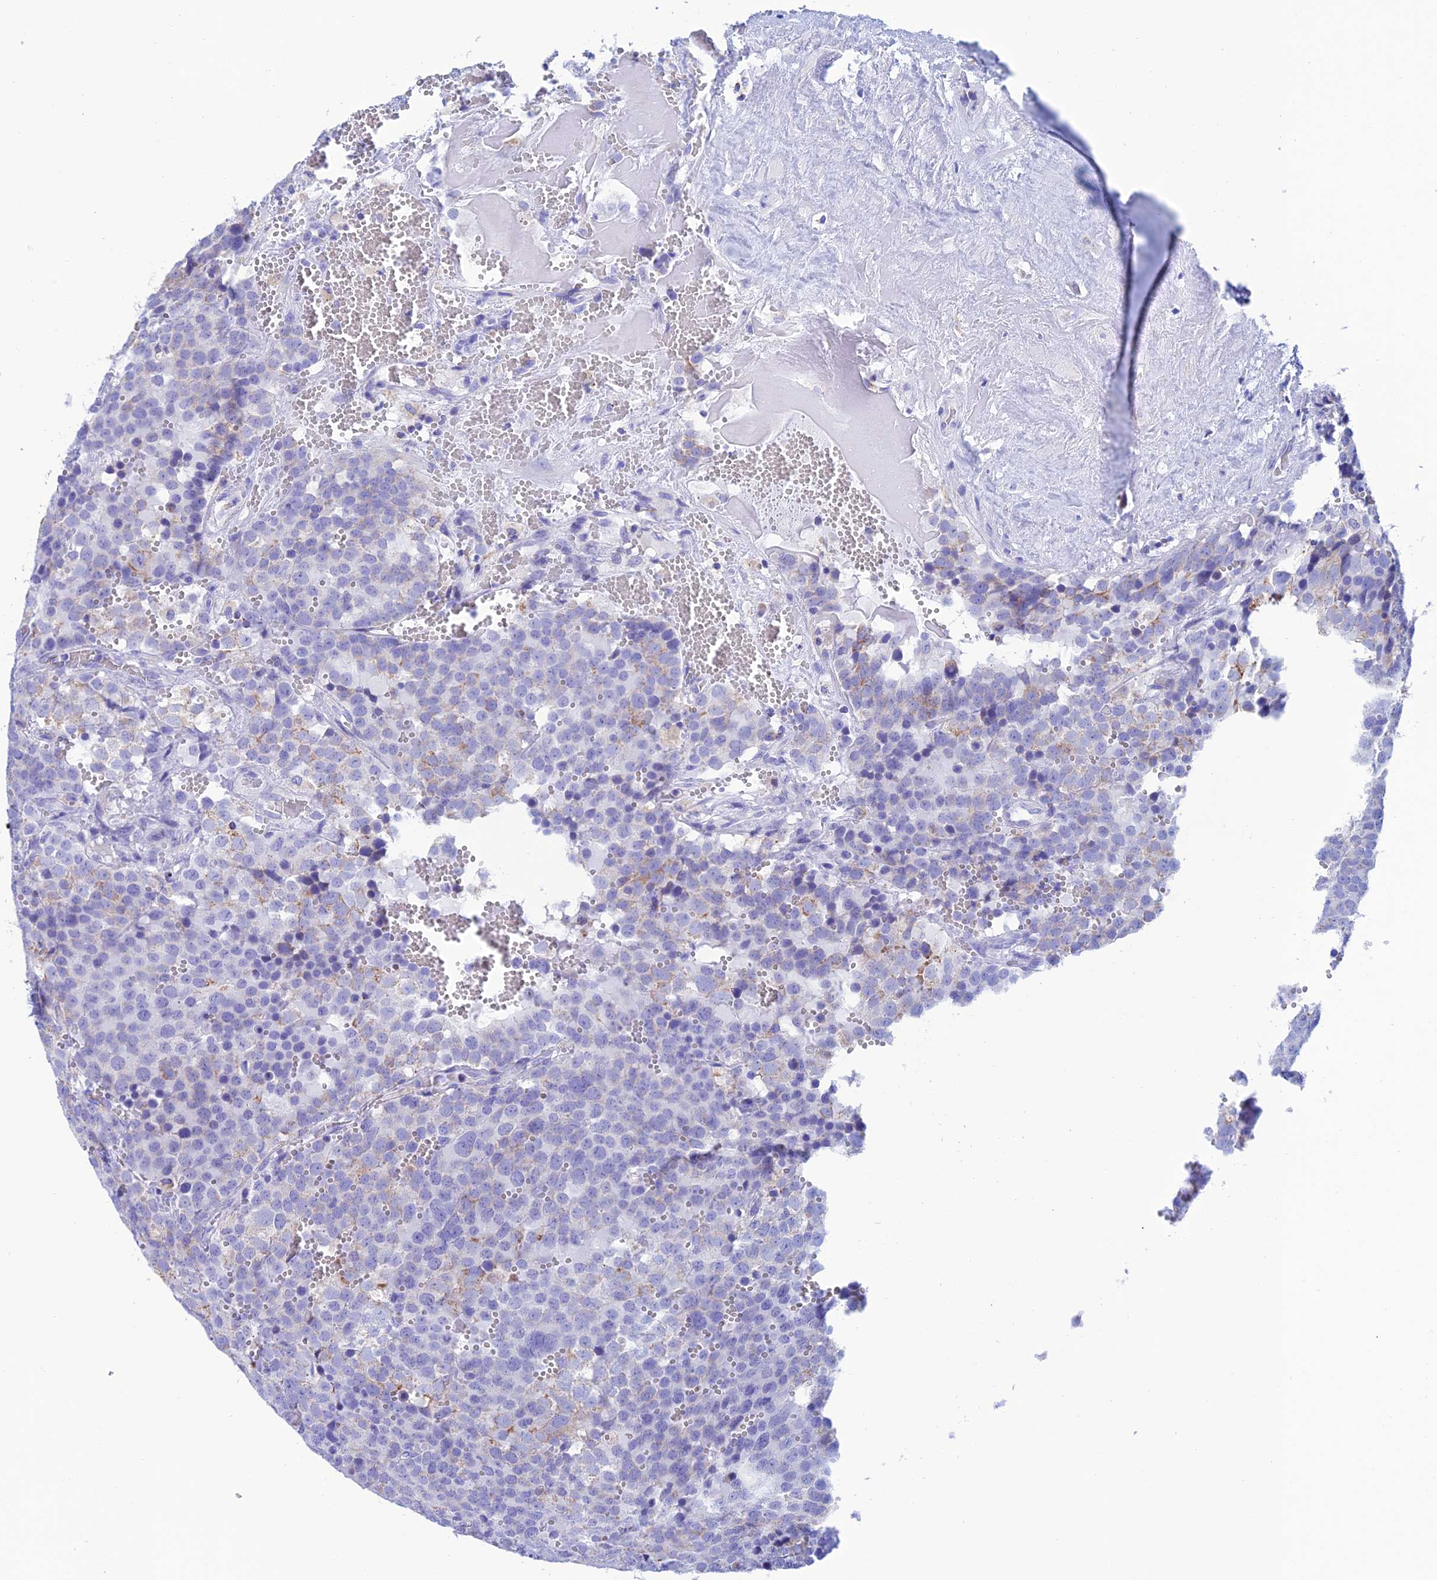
{"staining": {"intensity": "weak", "quantity": "<25%", "location": "cytoplasmic/membranous"}, "tissue": "testis cancer", "cell_type": "Tumor cells", "image_type": "cancer", "snomed": [{"axis": "morphology", "description": "Seminoma, NOS"}, {"axis": "topography", "description": "Testis"}], "caption": "Photomicrograph shows no significant protein staining in tumor cells of testis cancer.", "gene": "NXPE4", "patient": {"sex": "male", "age": 71}}